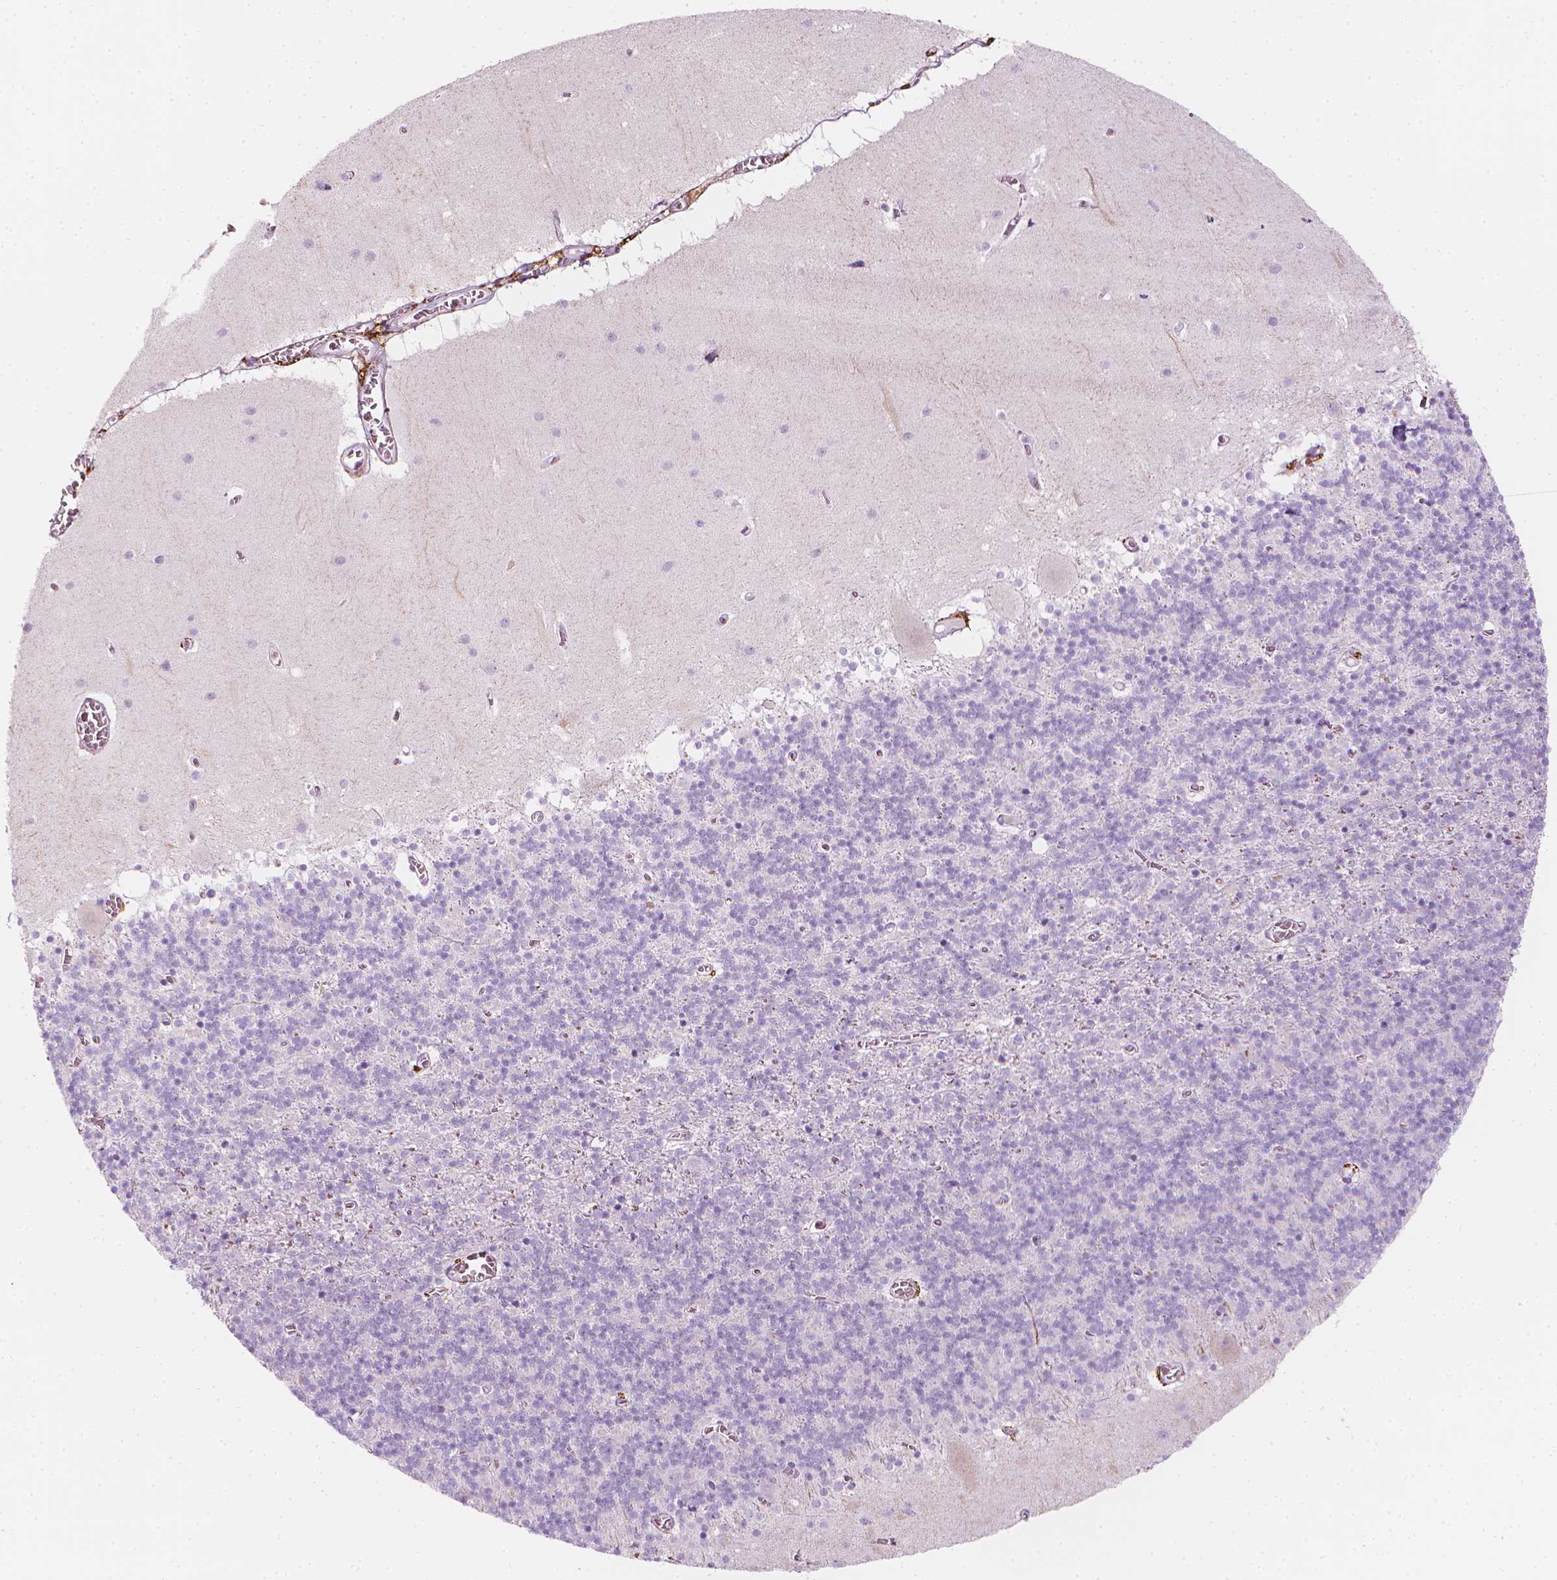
{"staining": {"intensity": "negative", "quantity": "none", "location": "none"}, "tissue": "cerebellum", "cell_type": "Cells in granular layer", "image_type": "normal", "snomed": [{"axis": "morphology", "description": "Normal tissue, NOS"}, {"axis": "topography", "description": "Cerebellum"}], "caption": "Immunohistochemistry histopathology image of normal human cerebellum stained for a protein (brown), which displays no positivity in cells in granular layer.", "gene": "CES1", "patient": {"sex": "male", "age": 70}}